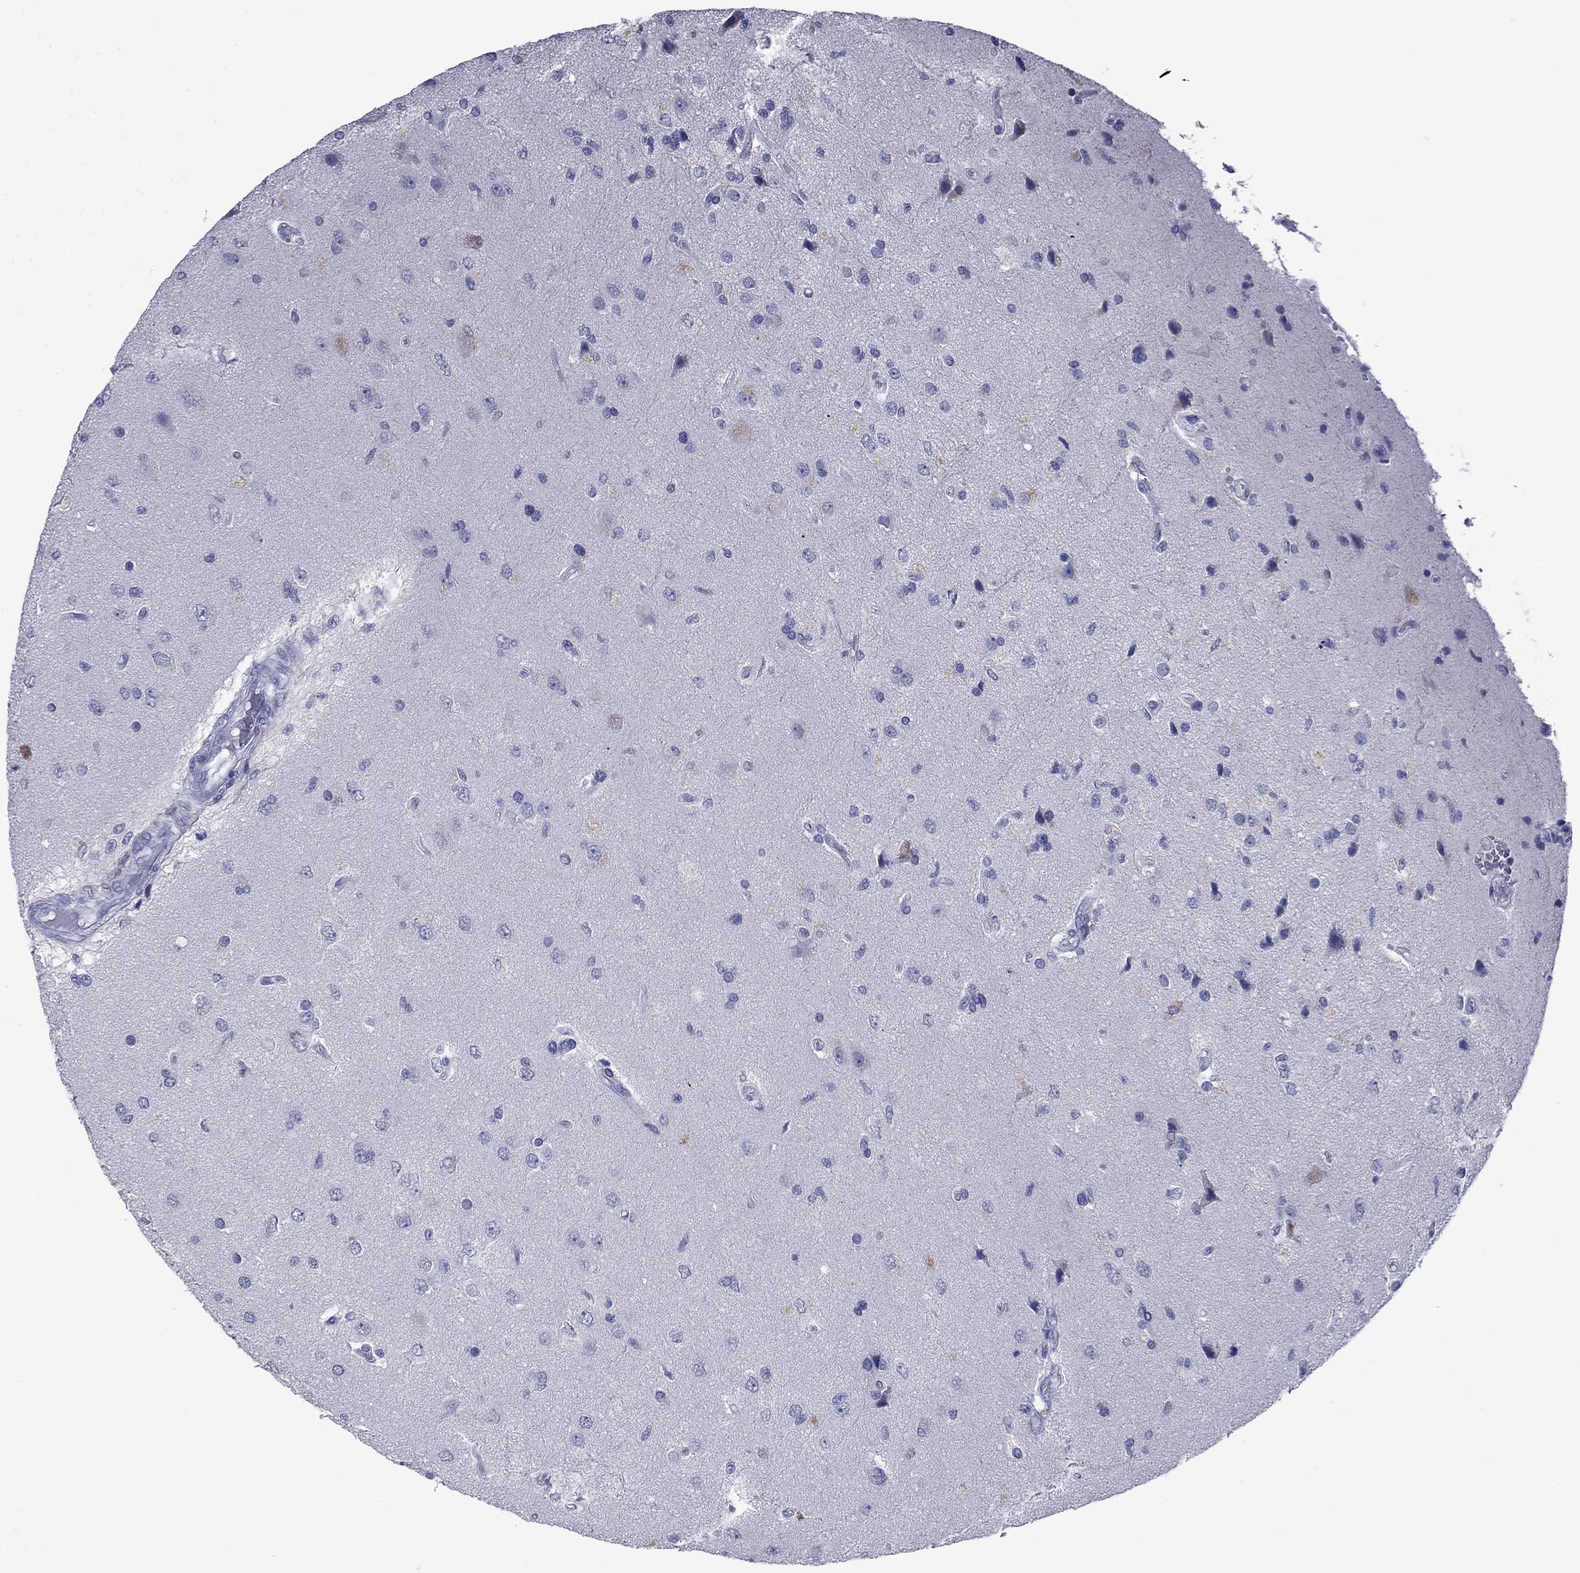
{"staining": {"intensity": "negative", "quantity": "none", "location": "none"}, "tissue": "glioma", "cell_type": "Tumor cells", "image_type": "cancer", "snomed": [{"axis": "morphology", "description": "Glioma, malignant, High grade"}, {"axis": "topography", "description": "Brain"}], "caption": "Tumor cells show no significant protein positivity in glioma.", "gene": "CFAP119", "patient": {"sex": "male", "age": 56}}